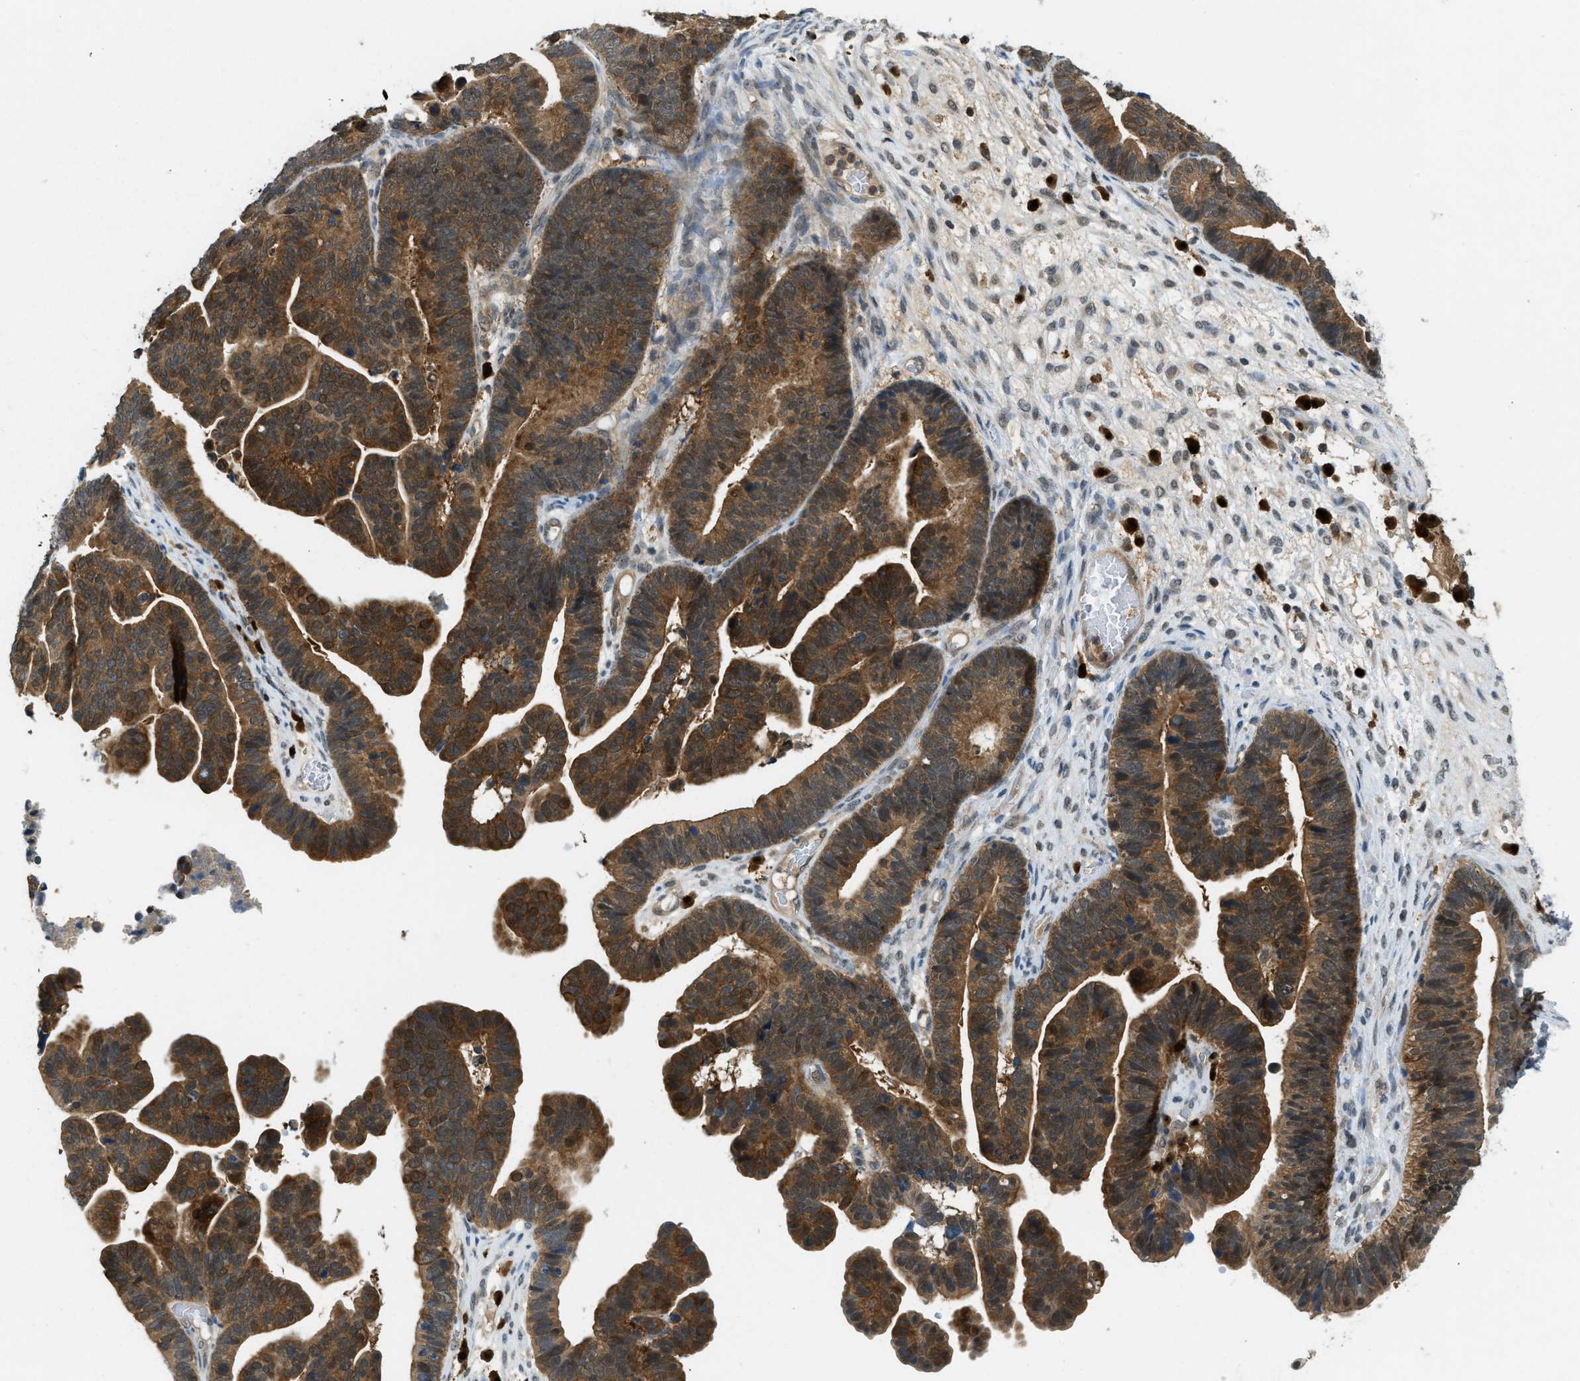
{"staining": {"intensity": "strong", "quantity": ">75%", "location": "cytoplasmic/membranous,nuclear"}, "tissue": "ovarian cancer", "cell_type": "Tumor cells", "image_type": "cancer", "snomed": [{"axis": "morphology", "description": "Cystadenocarcinoma, serous, NOS"}, {"axis": "topography", "description": "Ovary"}], "caption": "Ovarian cancer was stained to show a protein in brown. There is high levels of strong cytoplasmic/membranous and nuclear expression in approximately >75% of tumor cells.", "gene": "GMPPB", "patient": {"sex": "female", "age": 56}}